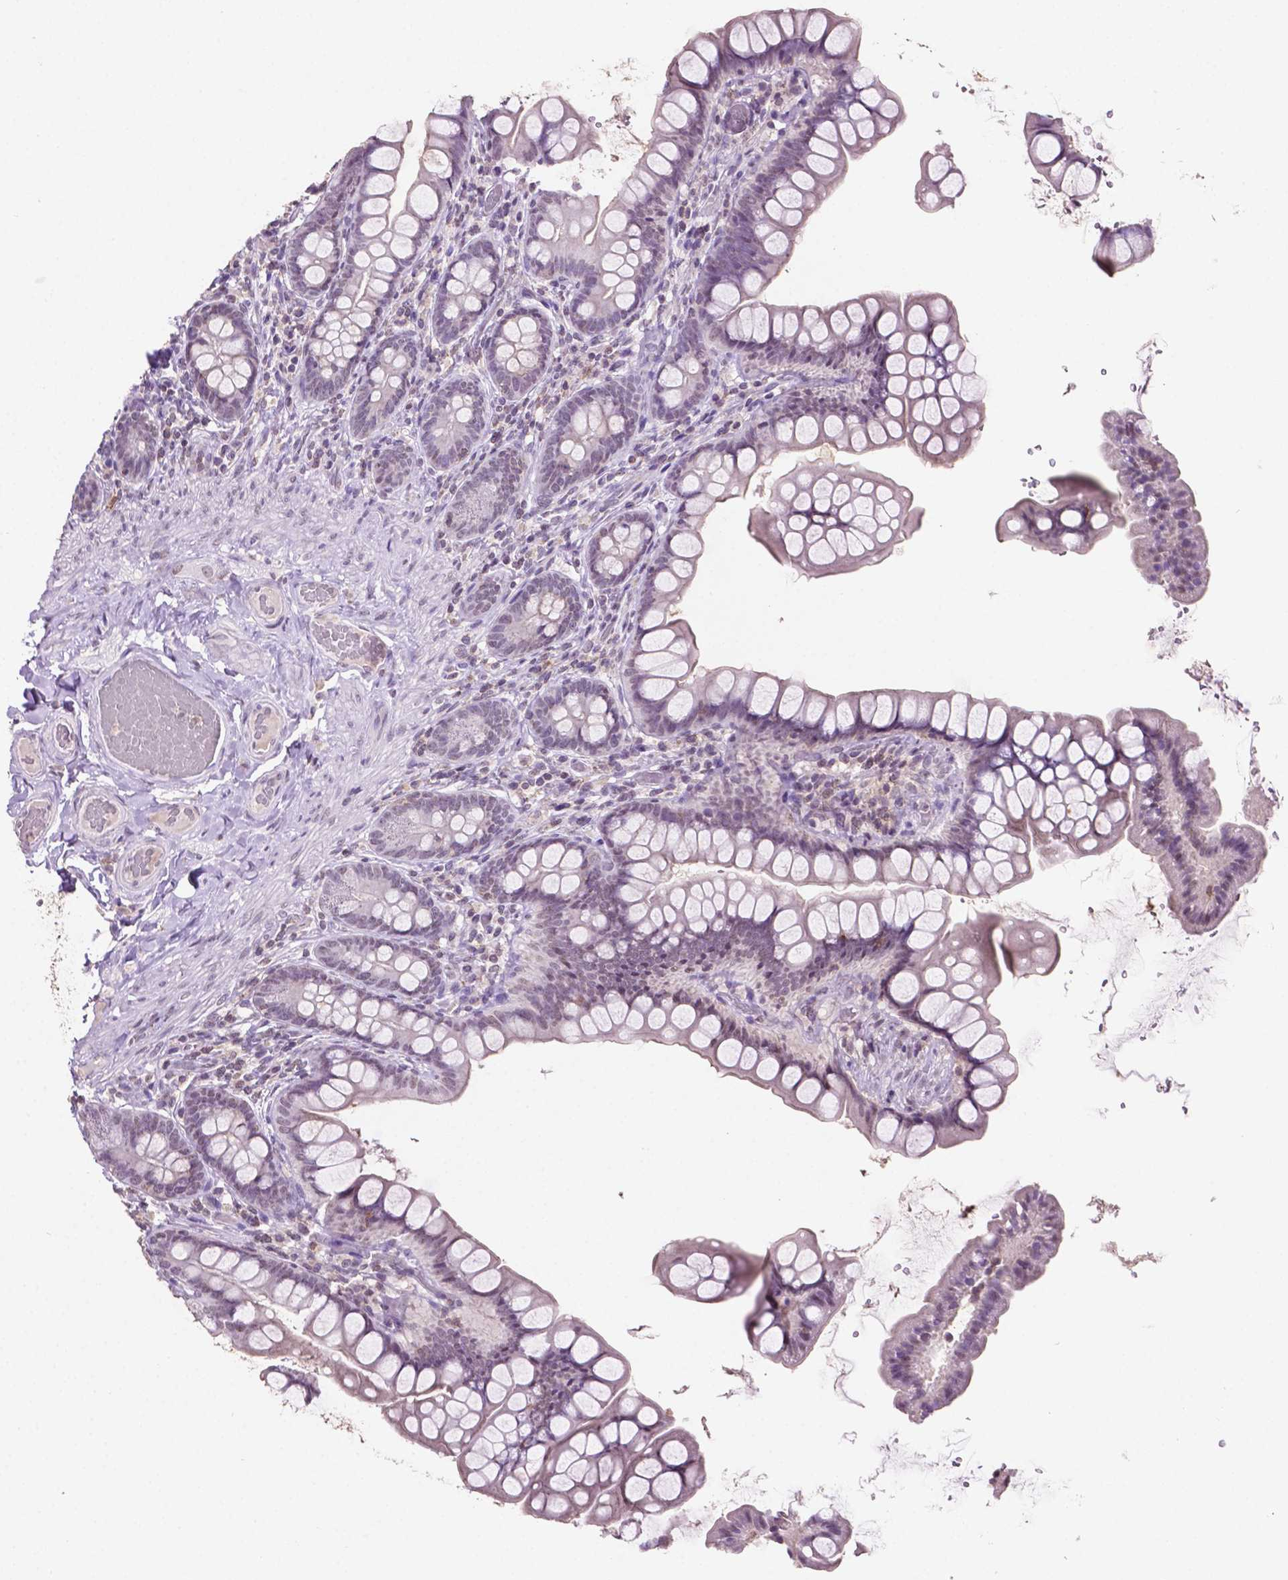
{"staining": {"intensity": "negative", "quantity": "none", "location": "none"}, "tissue": "small intestine", "cell_type": "Glandular cells", "image_type": "normal", "snomed": [{"axis": "morphology", "description": "Normal tissue, NOS"}, {"axis": "topography", "description": "Small intestine"}], "caption": "Immunohistochemical staining of unremarkable small intestine shows no significant expression in glandular cells. Nuclei are stained in blue.", "gene": "PTPN6", "patient": {"sex": "male", "age": 70}}